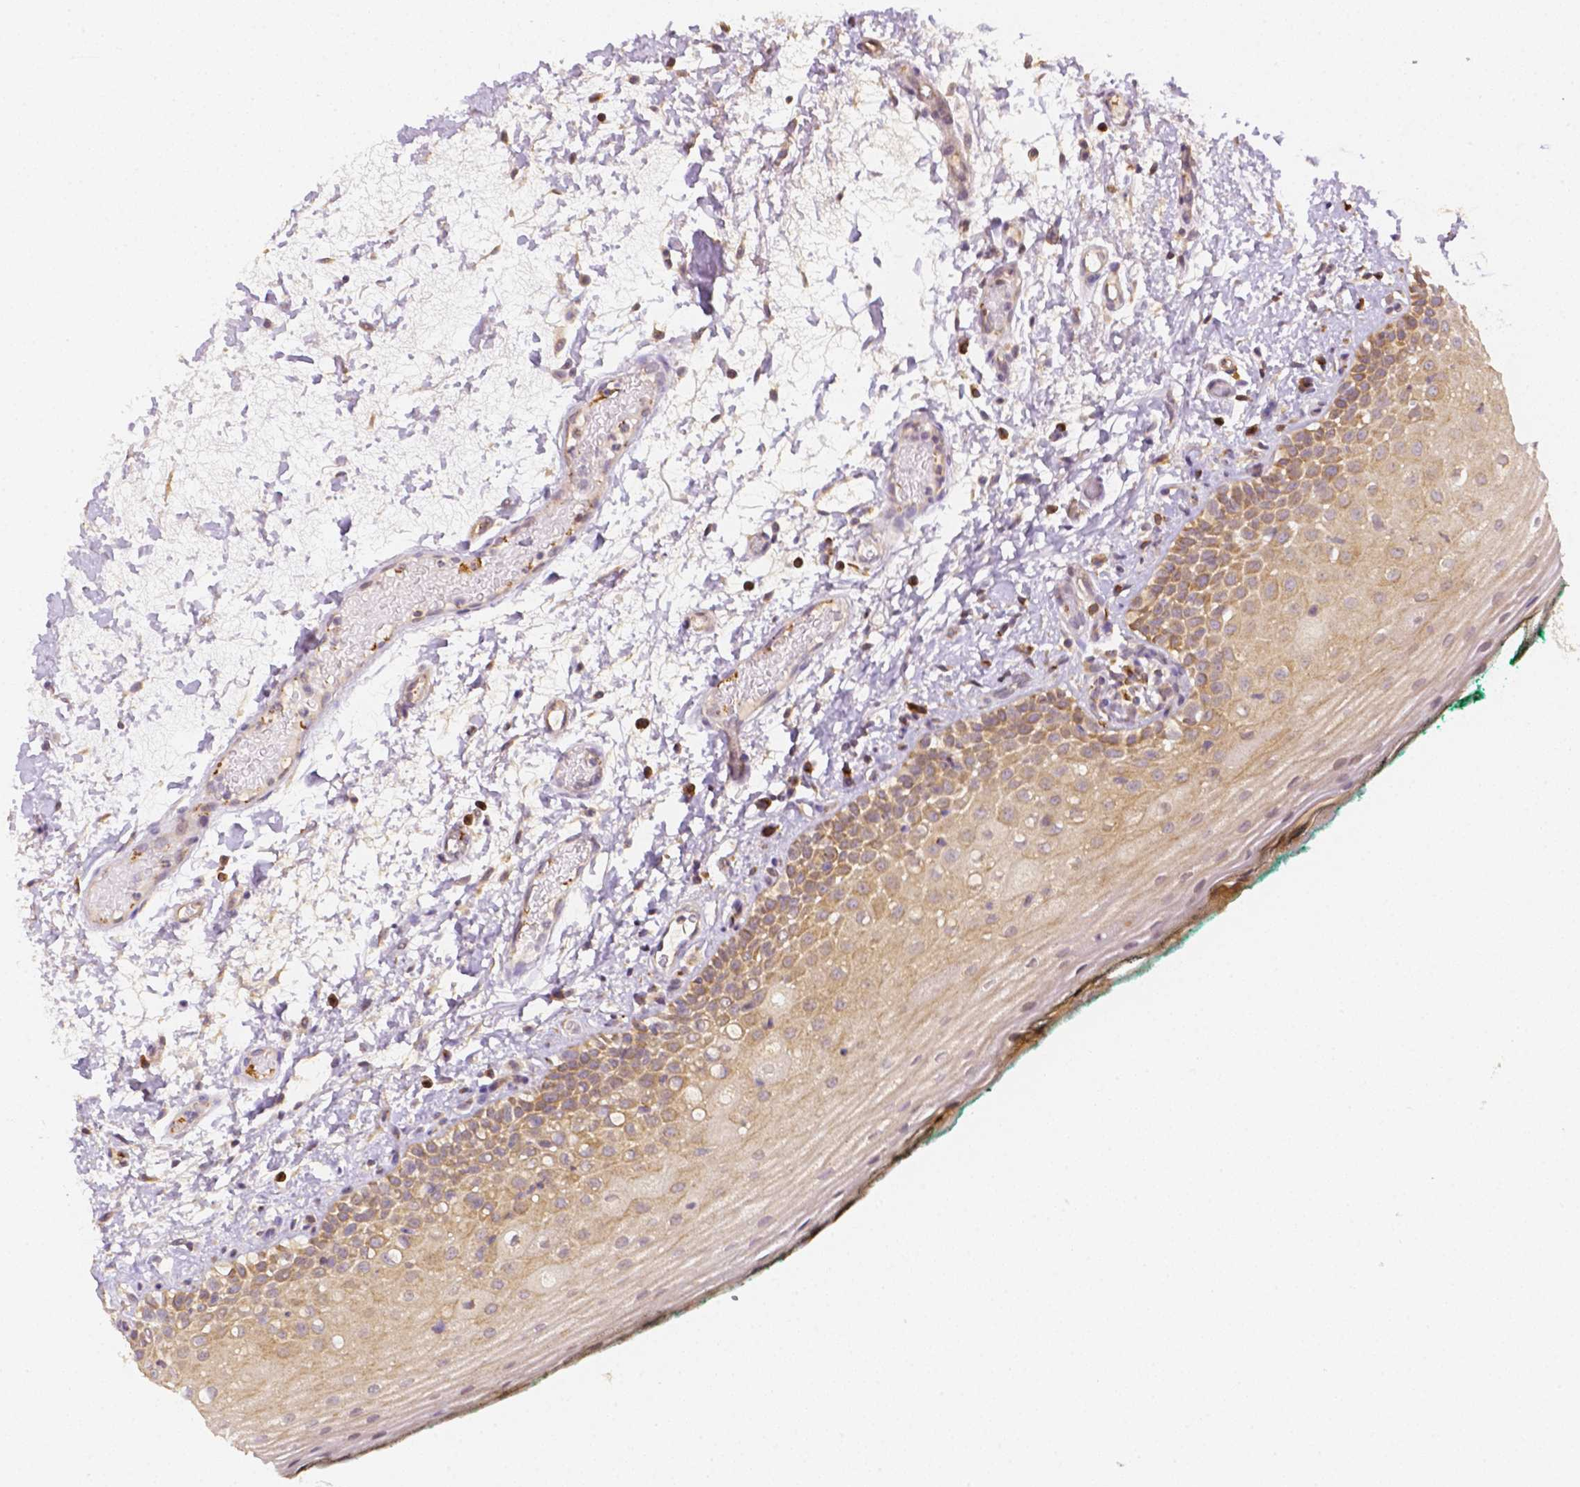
{"staining": {"intensity": "weak", "quantity": ">75%", "location": "cytoplasmic/membranous"}, "tissue": "oral mucosa", "cell_type": "Squamous epithelial cells", "image_type": "normal", "snomed": [{"axis": "morphology", "description": "Normal tissue, NOS"}, {"axis": "topography", "description": "Oral tissue"}], "caption": "This photomicrograph exhibits IHC staining of normal human oral mucosa, with low weak cytoplasmic/membranous staining in approximately >75% of squamous epithelial cells.", "gene": "C10orf67", "patient": {"sex": "female", "age": 83}}